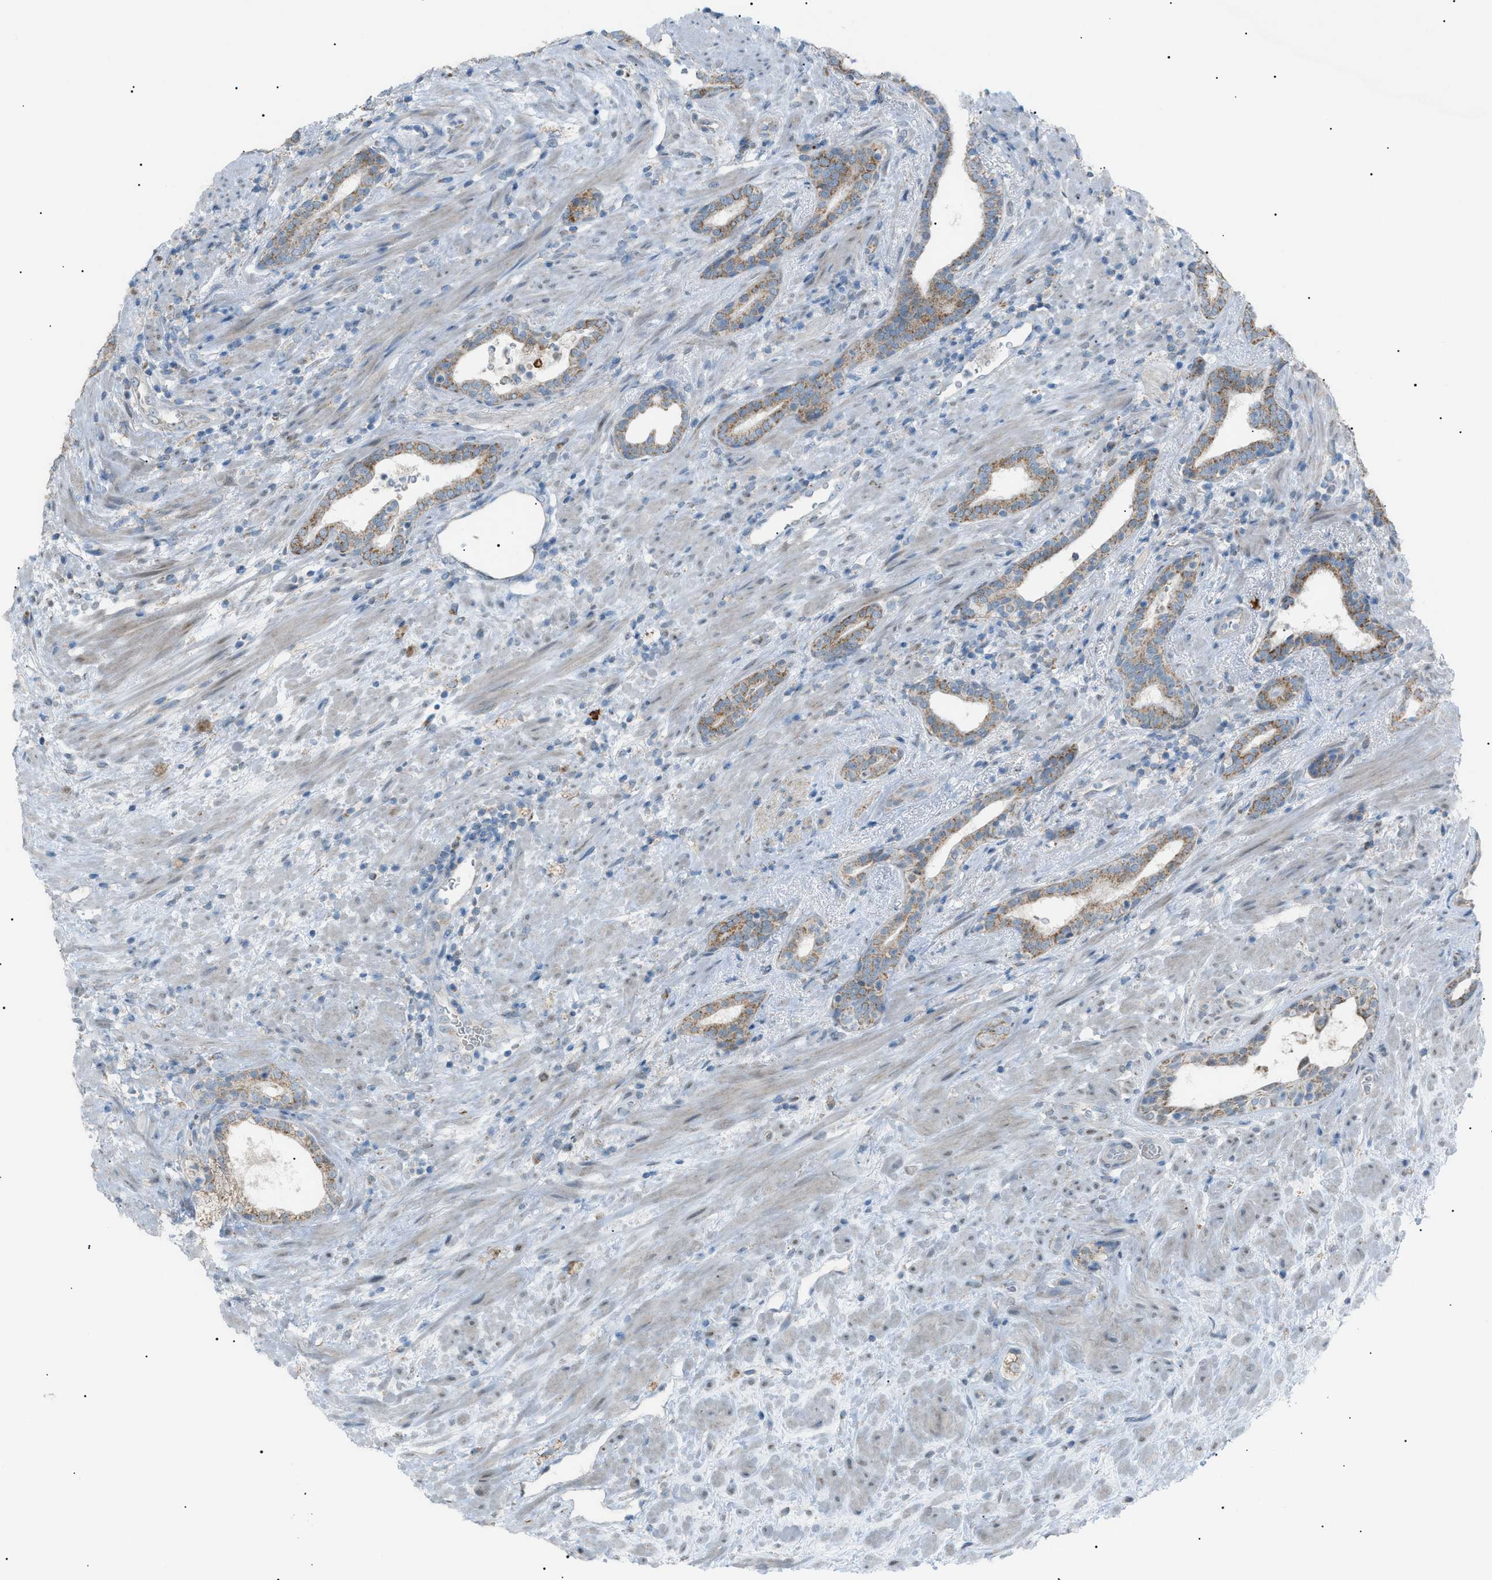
{"staining": {"intensity": "moderate", "quantity": ">75%", "location": "cytoplasmic/membranous"}, "tissue": "prostate cancer", "cell_type": "Tumor cells", "image_type": "cancer", "snomed": [{"axis": "morphology", "description": "Adenocarcinoma, High grade"}, {"axis": "topography", "description": "Prostate"}], "caption": "Prostate cancer (high-grade adenocarcinoma) tissue reveals moderate cytoplasmic/membranous staining in about >75% of tumor cells, visualized by immunohistochemistry.", "gene": "ZNF516", "patient": {"sex": "male", "age": 71}}